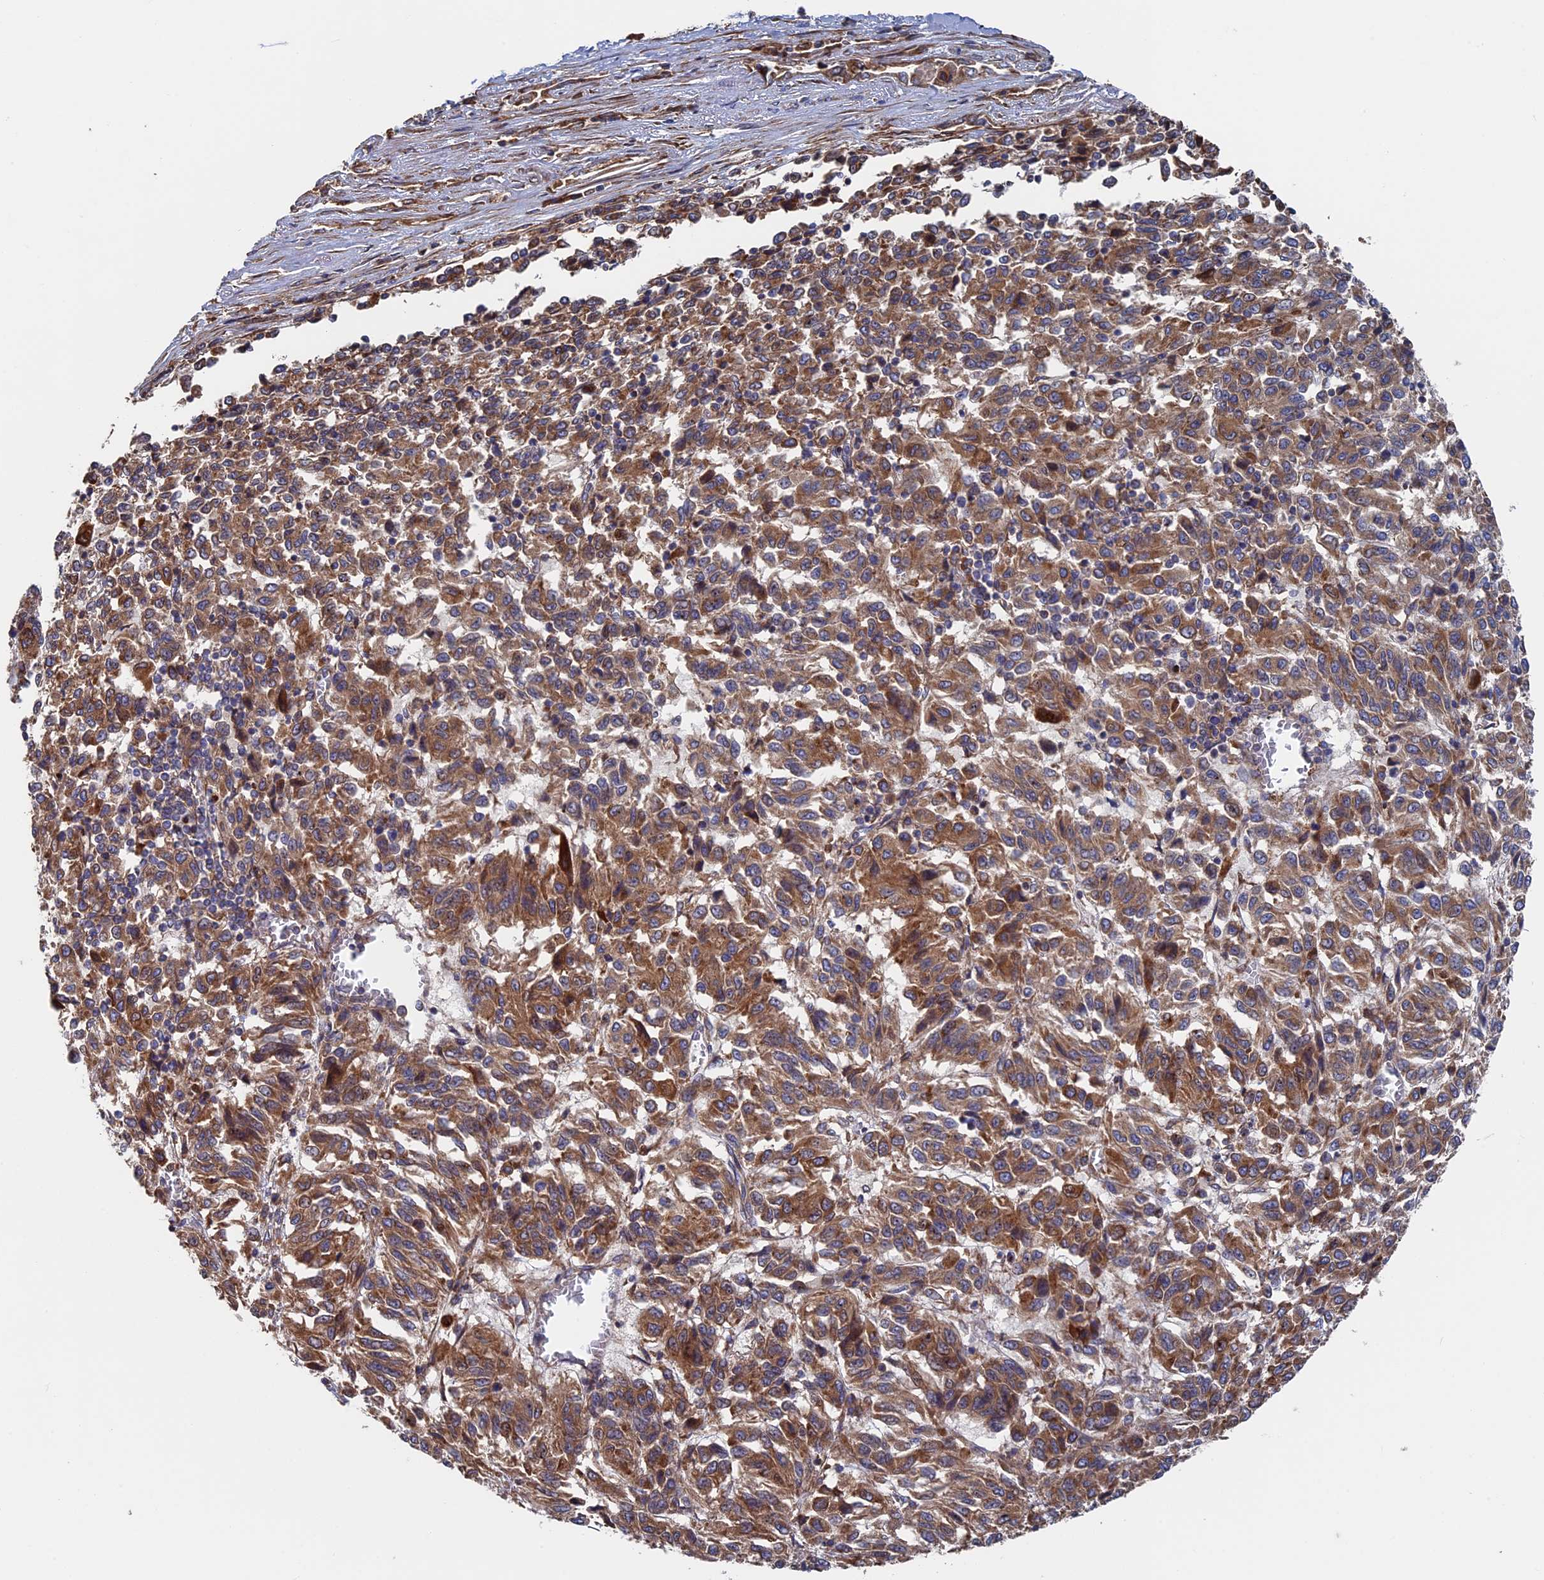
{"staining": {"intensity": "strong", "quantity": ">75%", "location": "cytoplasmic/membranous"}, "tissue": "melanoma", "cell_type": "Tumor cells", "image_type": "cancer", "snomed": [{"axis": "morphology", "description": "Malignant melanoma, Metastatic site"}, {"axis": "topography", "description": "Lung"}], "caption": "Immunohistochemical staining of malignant melanoma (metastatic site) reveals strong cytoplasmic/membranous protein positivity in approximately >75% of tumor cells.", "gene": "DNAJC3", "patient": {"sex": "male", "age": 64}}